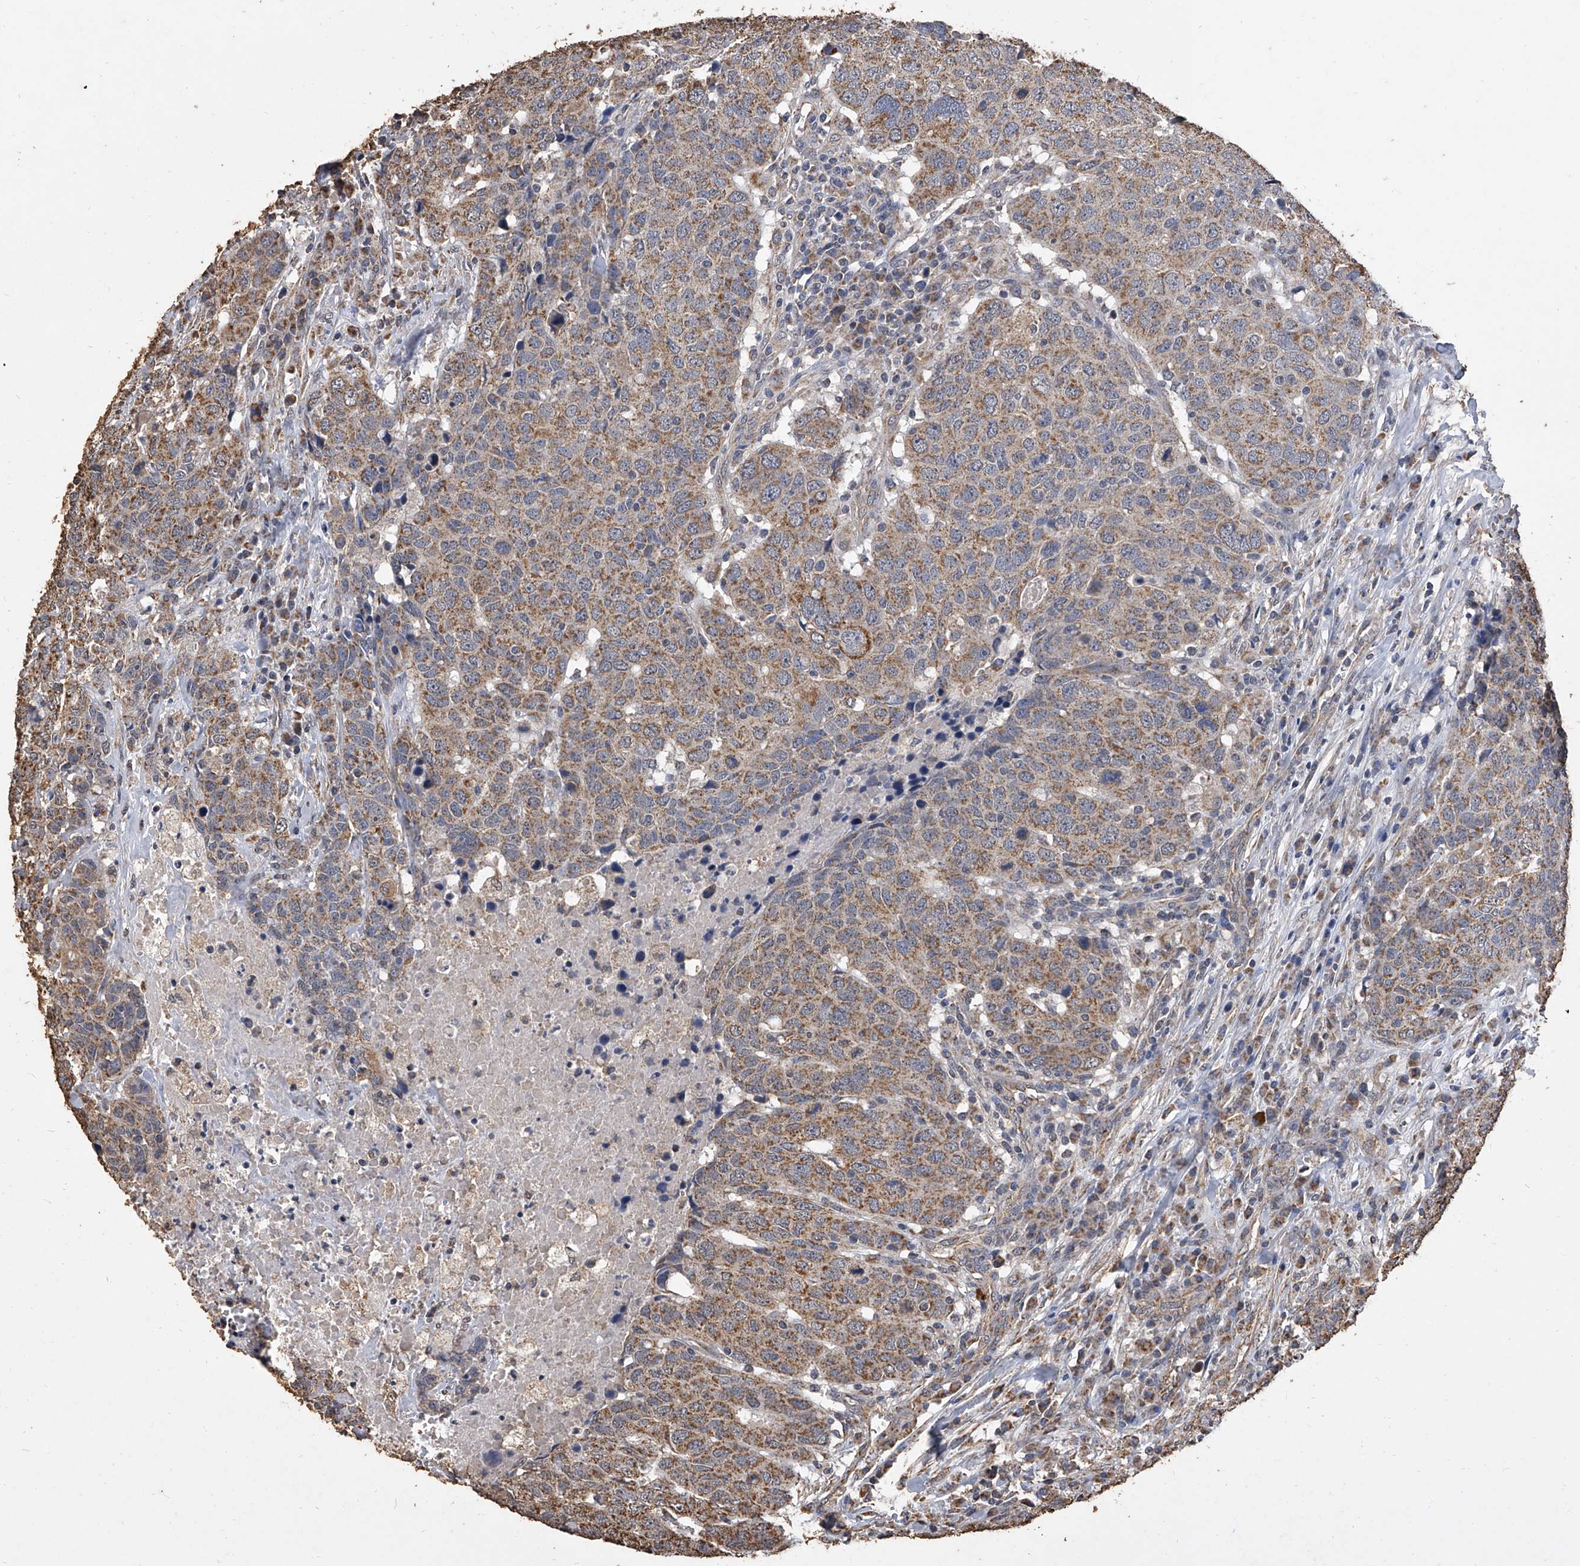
{"staining": {"intensity": "moderate", "quantity": ">75%", "location": "cytoplasmic/membranous"}, "tissue": "head and neck cancer", "cell_type": "Tumor cells", "image_type": "cancer", "snomed": [{"axis": "morphology", "description": "Squamous cell carcinoma, NOS"}, {"axis": "topography", "description": "Head-Neck"}], "caption": "Head and neck cancer (squamous cell carcinoma) stained for a protein shows moderate cytoplasmic/membranous positivity in tumor cells.", "gene": "MRPL28", "patient": {"sex": "male", "age": 66}}